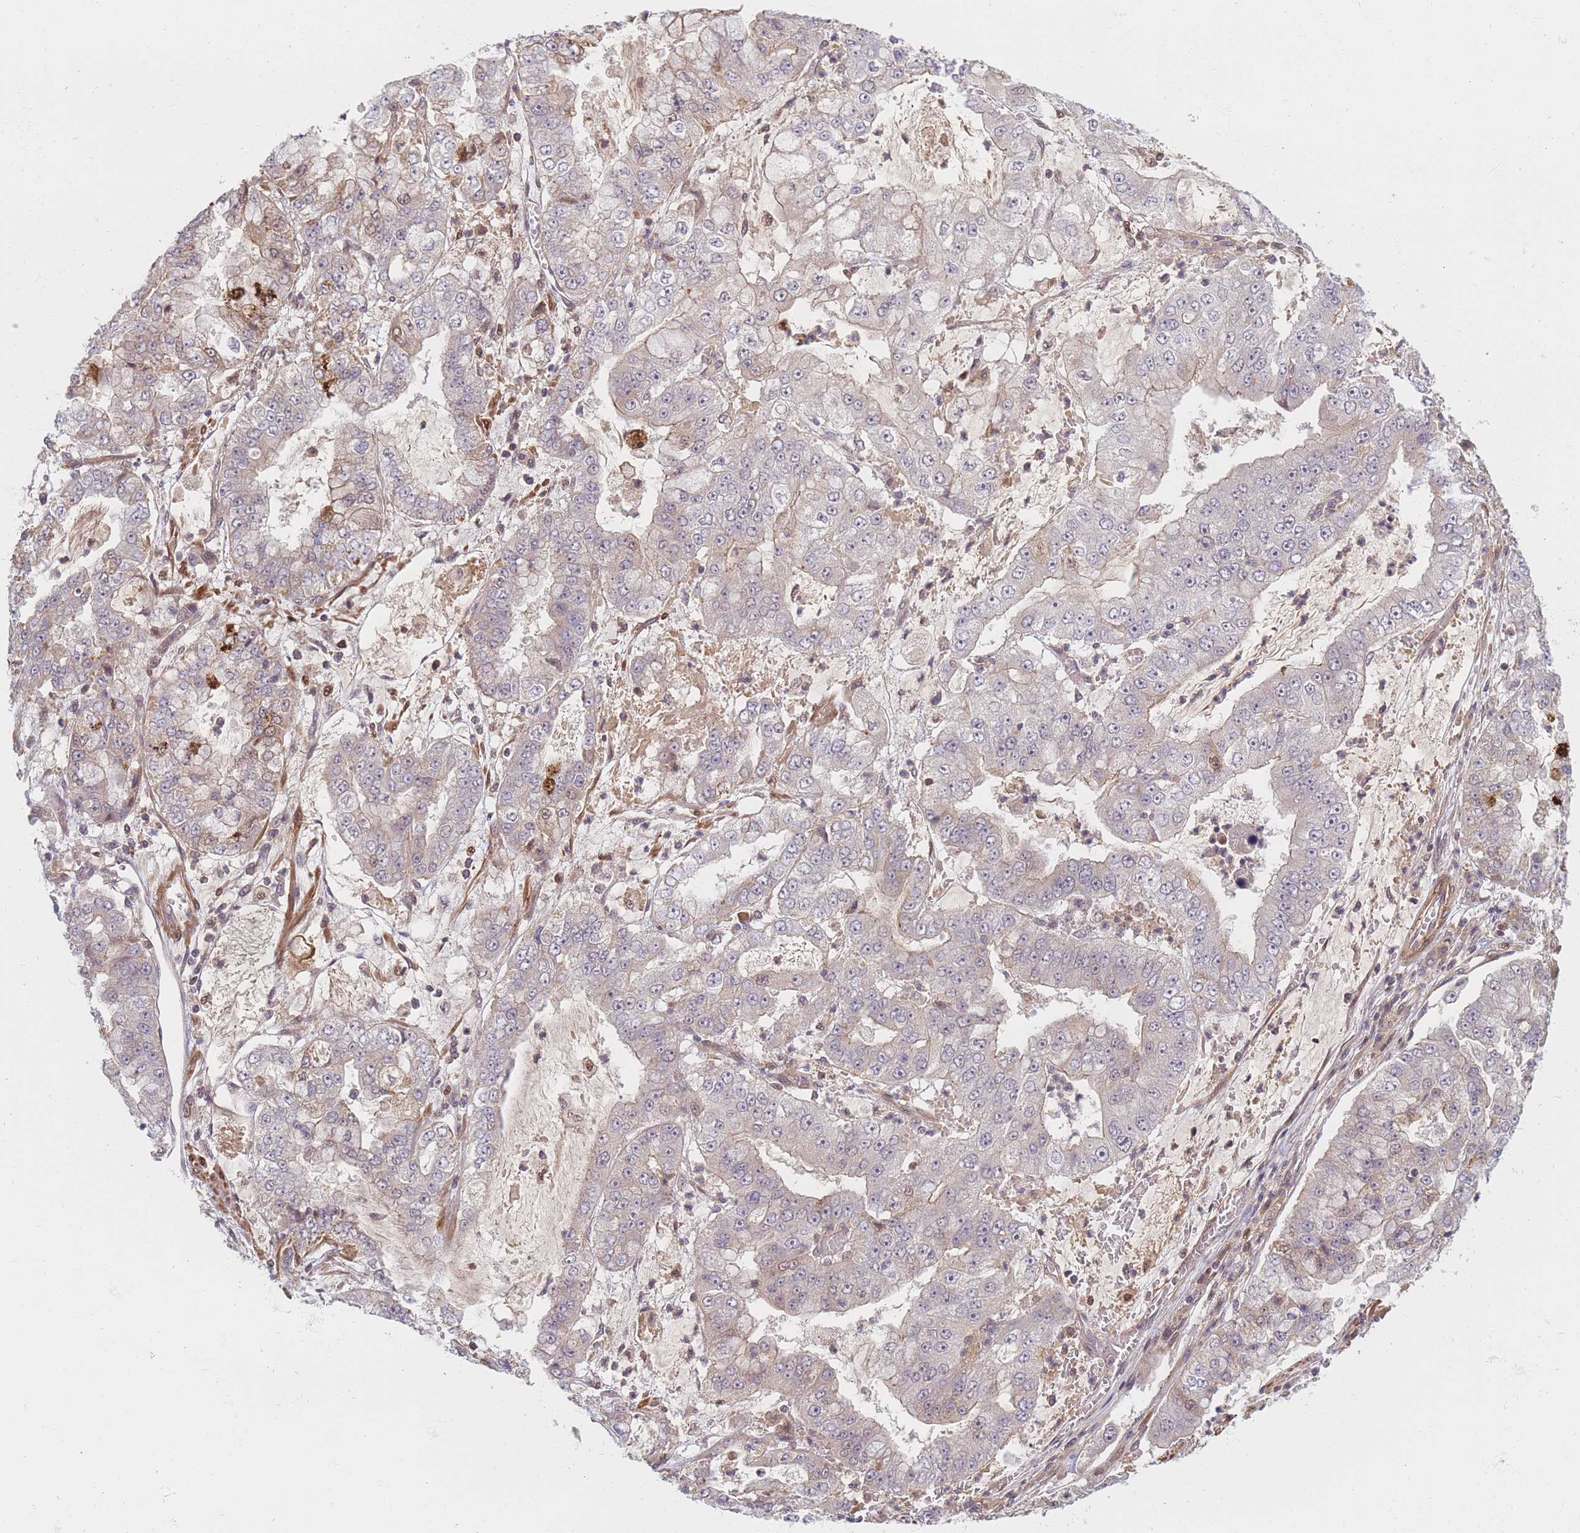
{"staining": {"intensity": "negative", "quantity": "none", "location": "none"}, "tissue": "stomach cancer", "cell_type": "Tumor cells", "image_type": "cancer", "snomed": [{"axis": "morphology", "description": "Adenocarcinoma, NOS"}, {"axis": "topography", "description": "Stomach"}], "caption": "This image is of stomach cancer stained with immunohistochemistry (IHC) to label a protein in brown with the nuclei are counter-stained blue. There is no staining in tumor cells.", "gene": "FAM153A", "patient": {"sex": "male", "age": 76}}